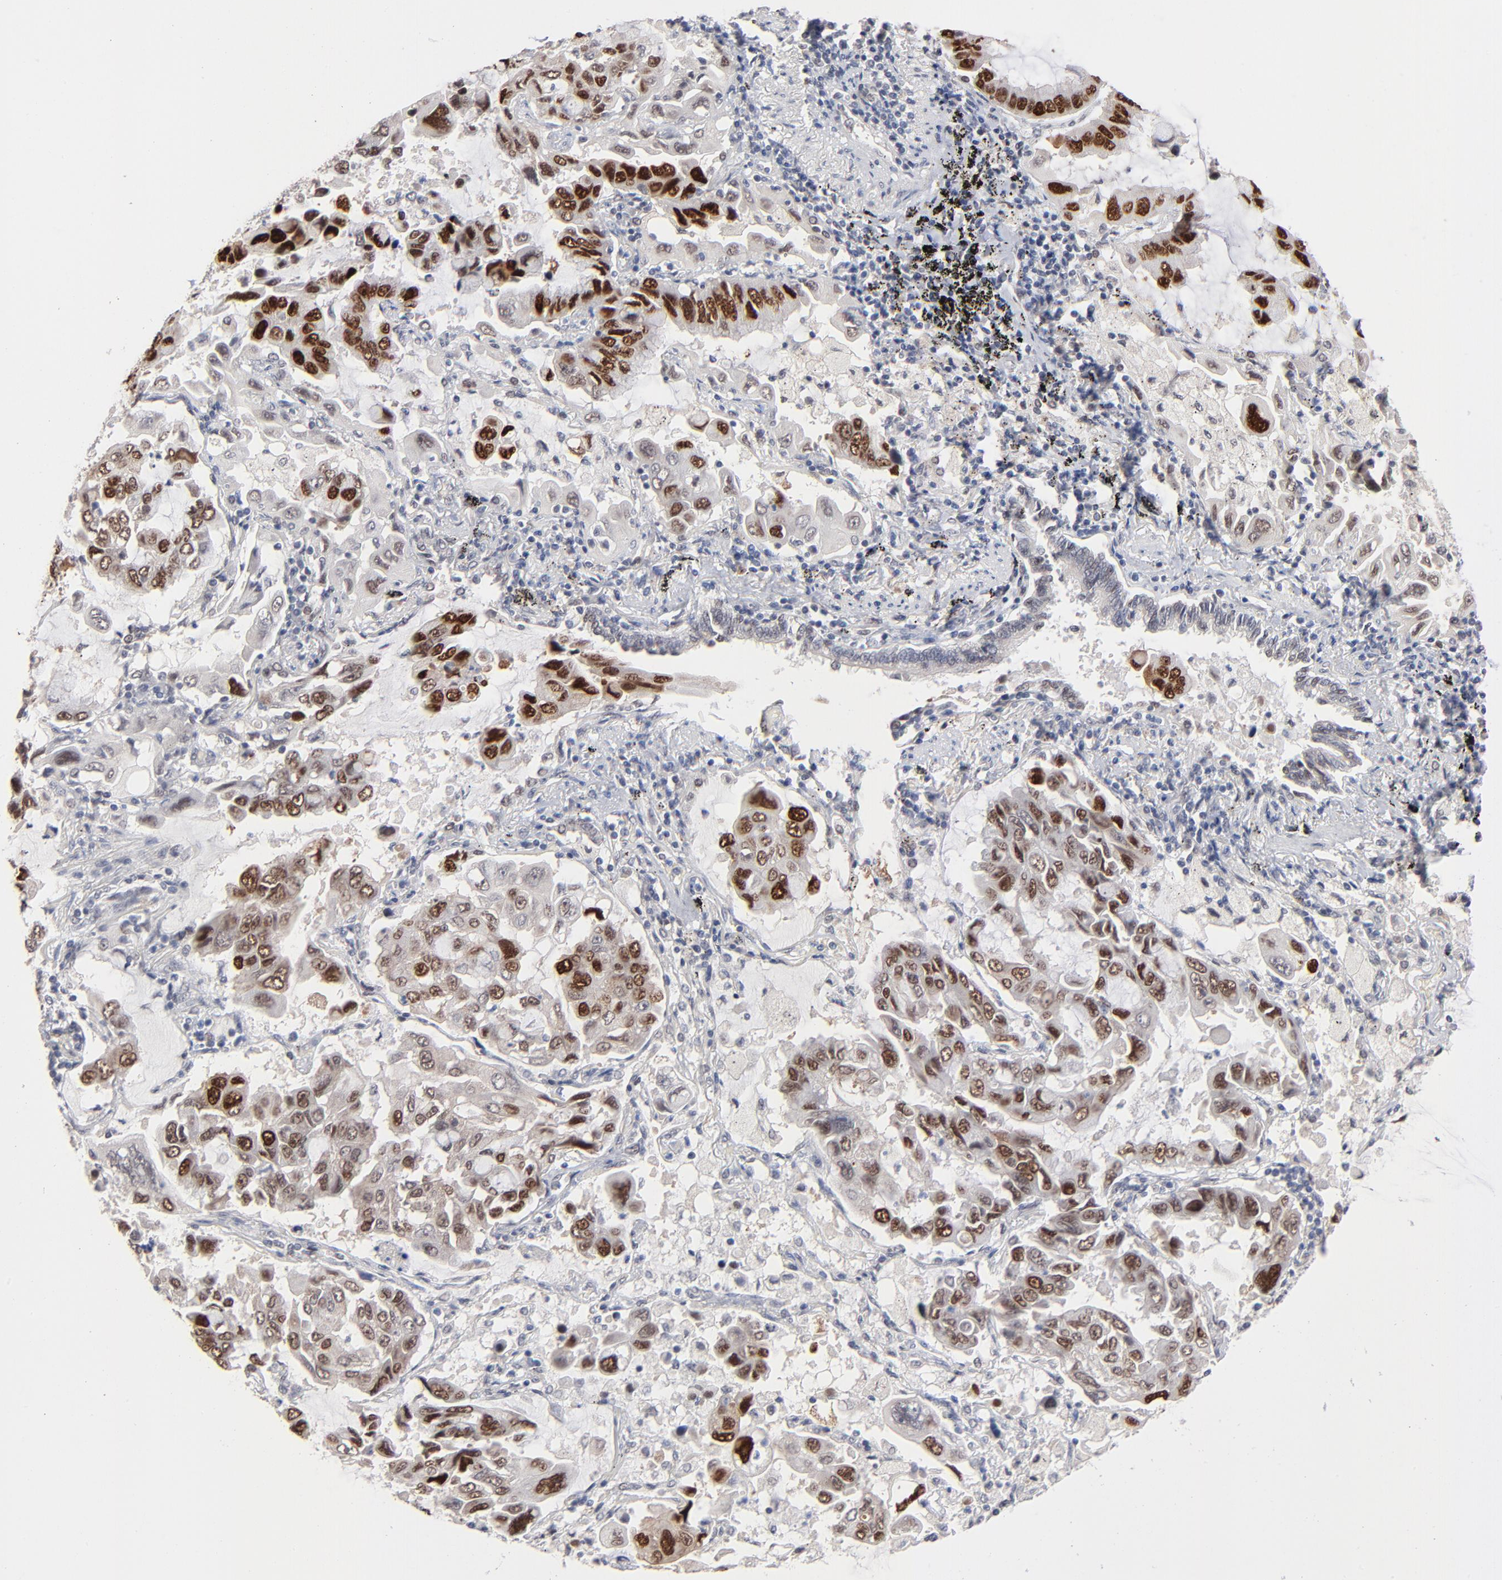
{"staining": {"intensity": "strong", "quantity": ">75%", "location": "nuclear"}, "tissue": "lung cancer", "cell_type": "Tumor cells", "image_type": "cancer", "snomed": [{"axis": "morphology", "description": "Adenocarcinoma, NOS"}, {"axis": "topography", "description": "Lung"}], "caption": "Protein expression analysis of lung cancer displays strong nuclear staining in approximately >75% of tumor cells. Nuclei are stained in blue.", "gene": "MBIP", "patient": {"sex": "male", "age": 64}}